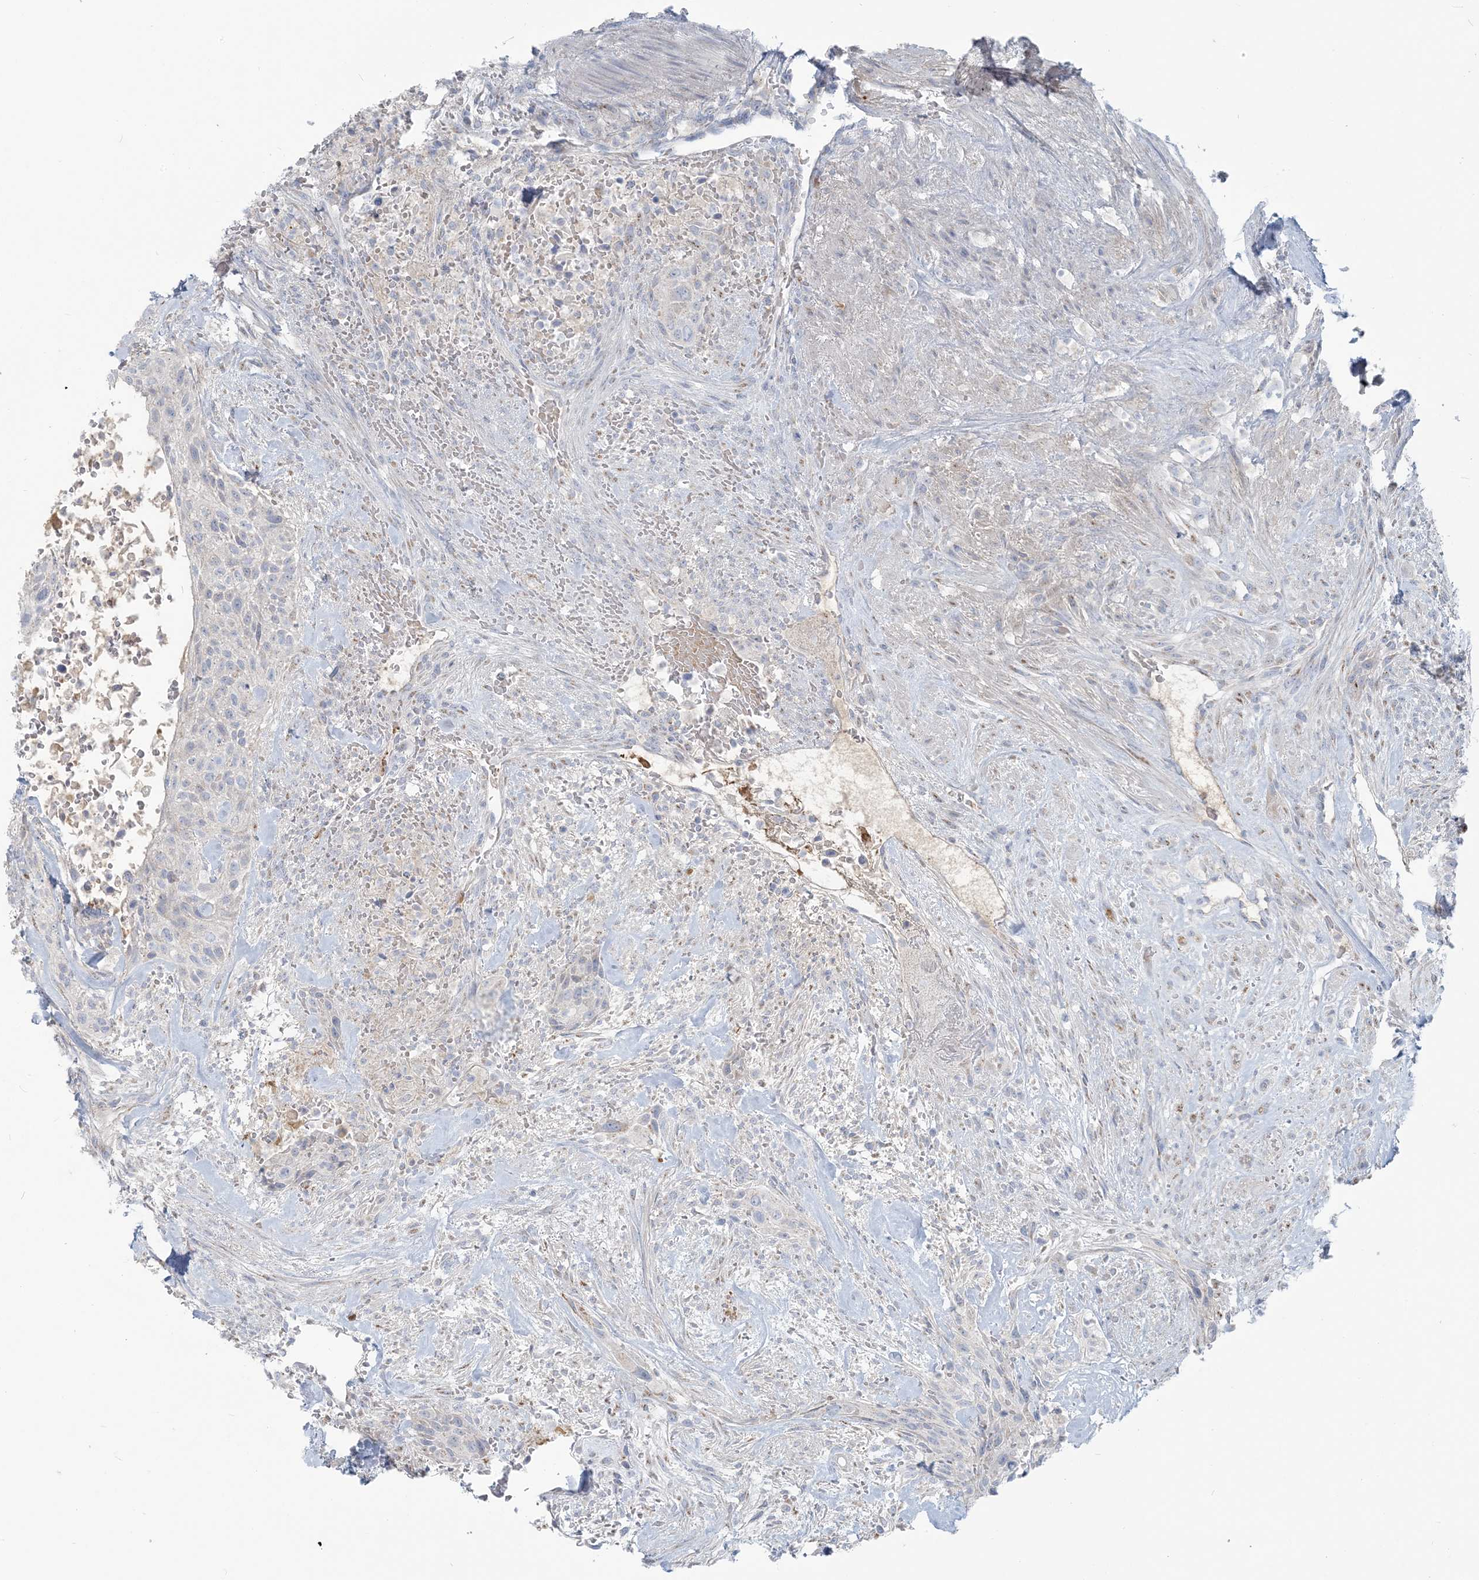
{"staining": {"intensity": "negative", "quantity": "none", "location": "none"}, "tissue": "urothelial cancer", "cell_type": "Tumor cells", "image_type": "cancer", "snomed": [{"axis": "morphology", "description": "Urothelial carcinoma, High grade"}, {"axis": "topography", "description": "Urinary bladder"}], "caption": "DAB immunohistochemical staining of high-grade urothelial carcinoma displays no significant staining in tumor cells.", "gene": "SCML1", "patient": {"sex": "male", "age": 35}}